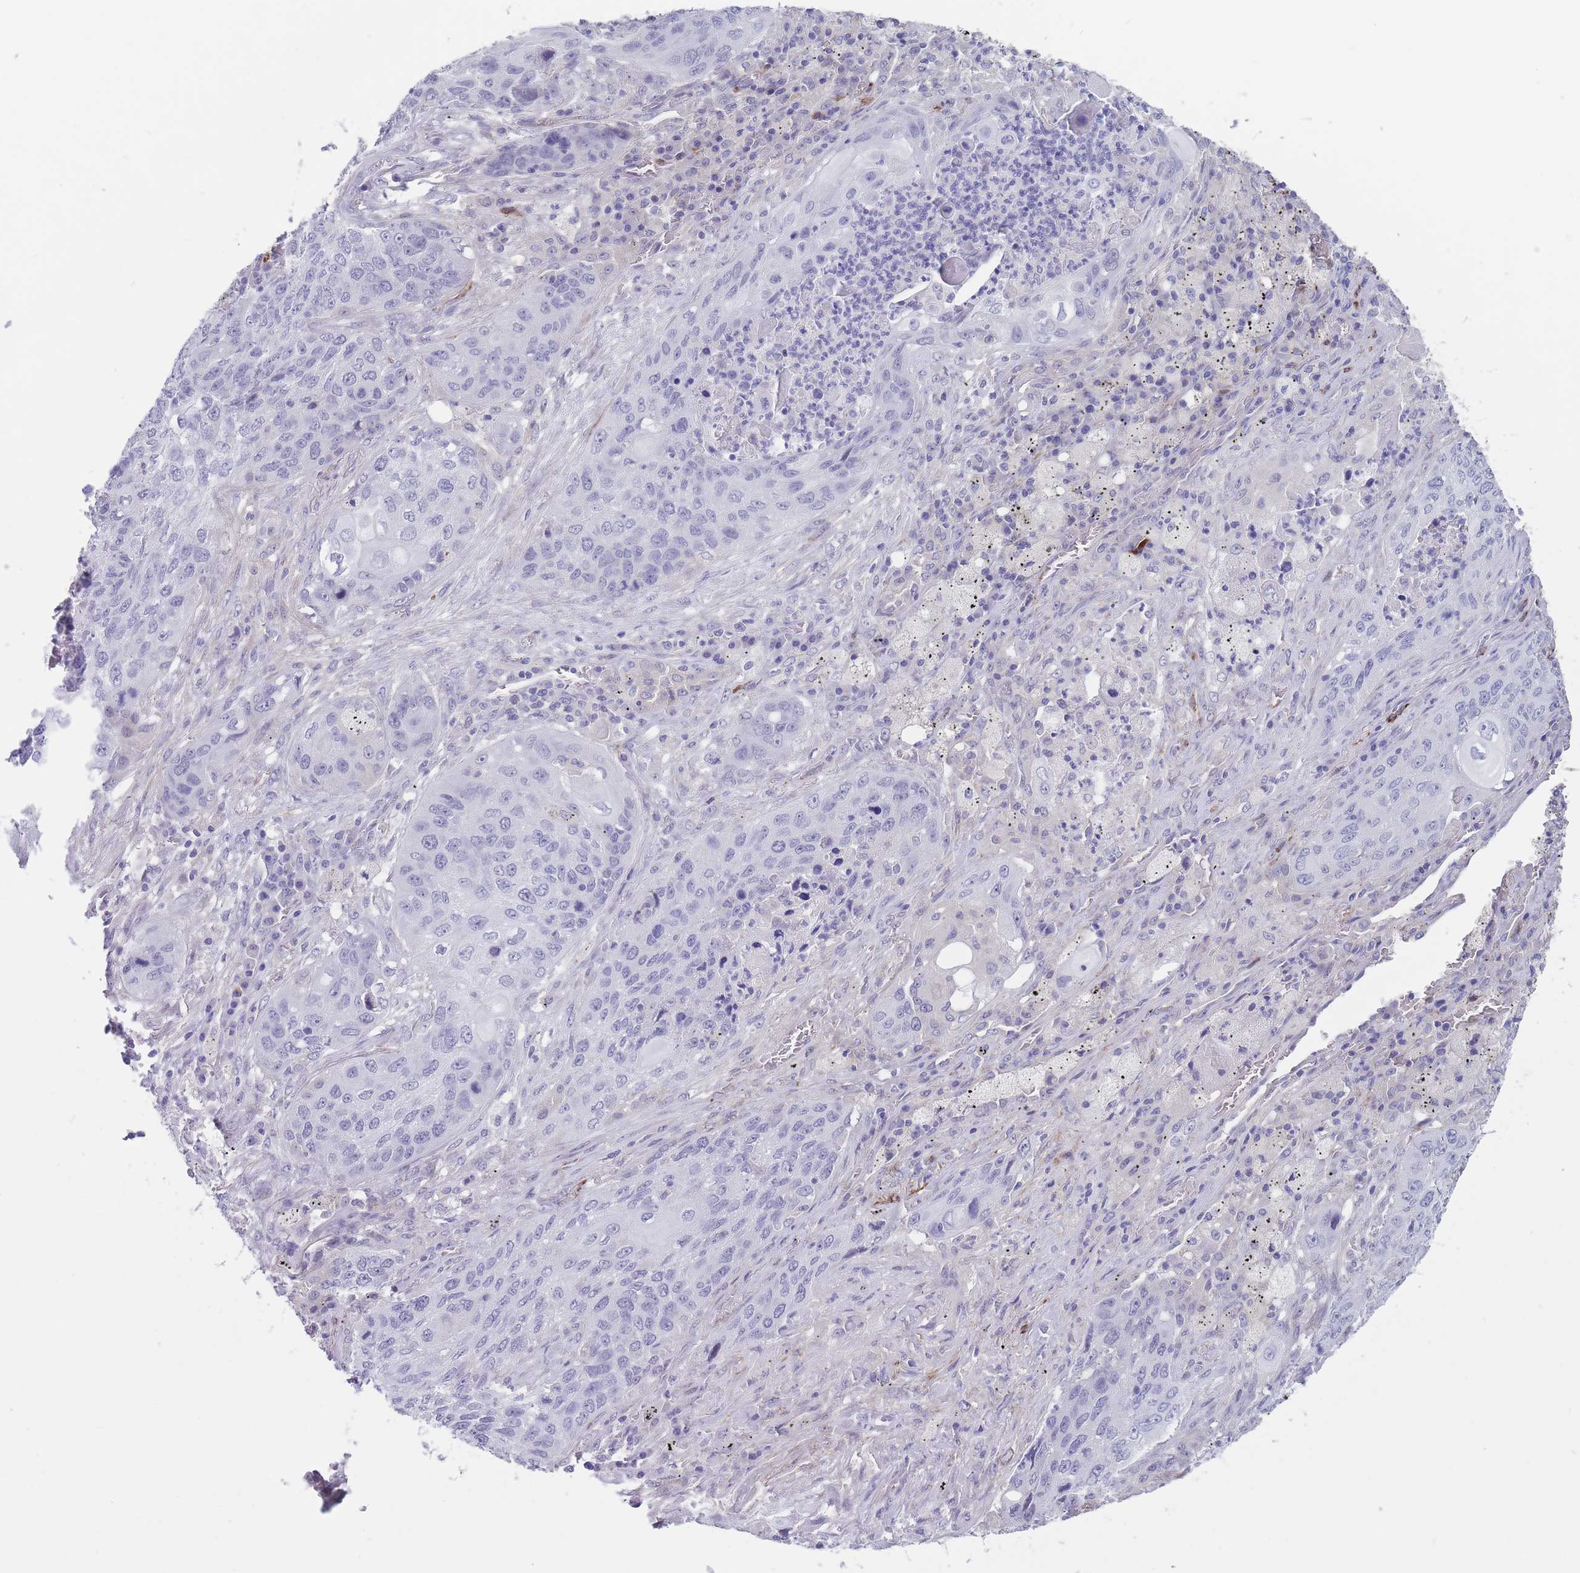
{"staining": {"intensity": "negative", "quantity": "none", "location": "none"}, "tissue": "lung cancer", "cell_type": "Tumor cells", "image_type": "cancer", "snomed": [{"axis": "morphology", "description": "Squamous cell carcinoma, NOS"}, {"axis": "topography", "description": "Lung"}], "caption": "Protein analysis of lung cancer shows no significant expression in tumor cells.", "gene": "DPYD", "patient": {"sex": "female", "age": 63}}